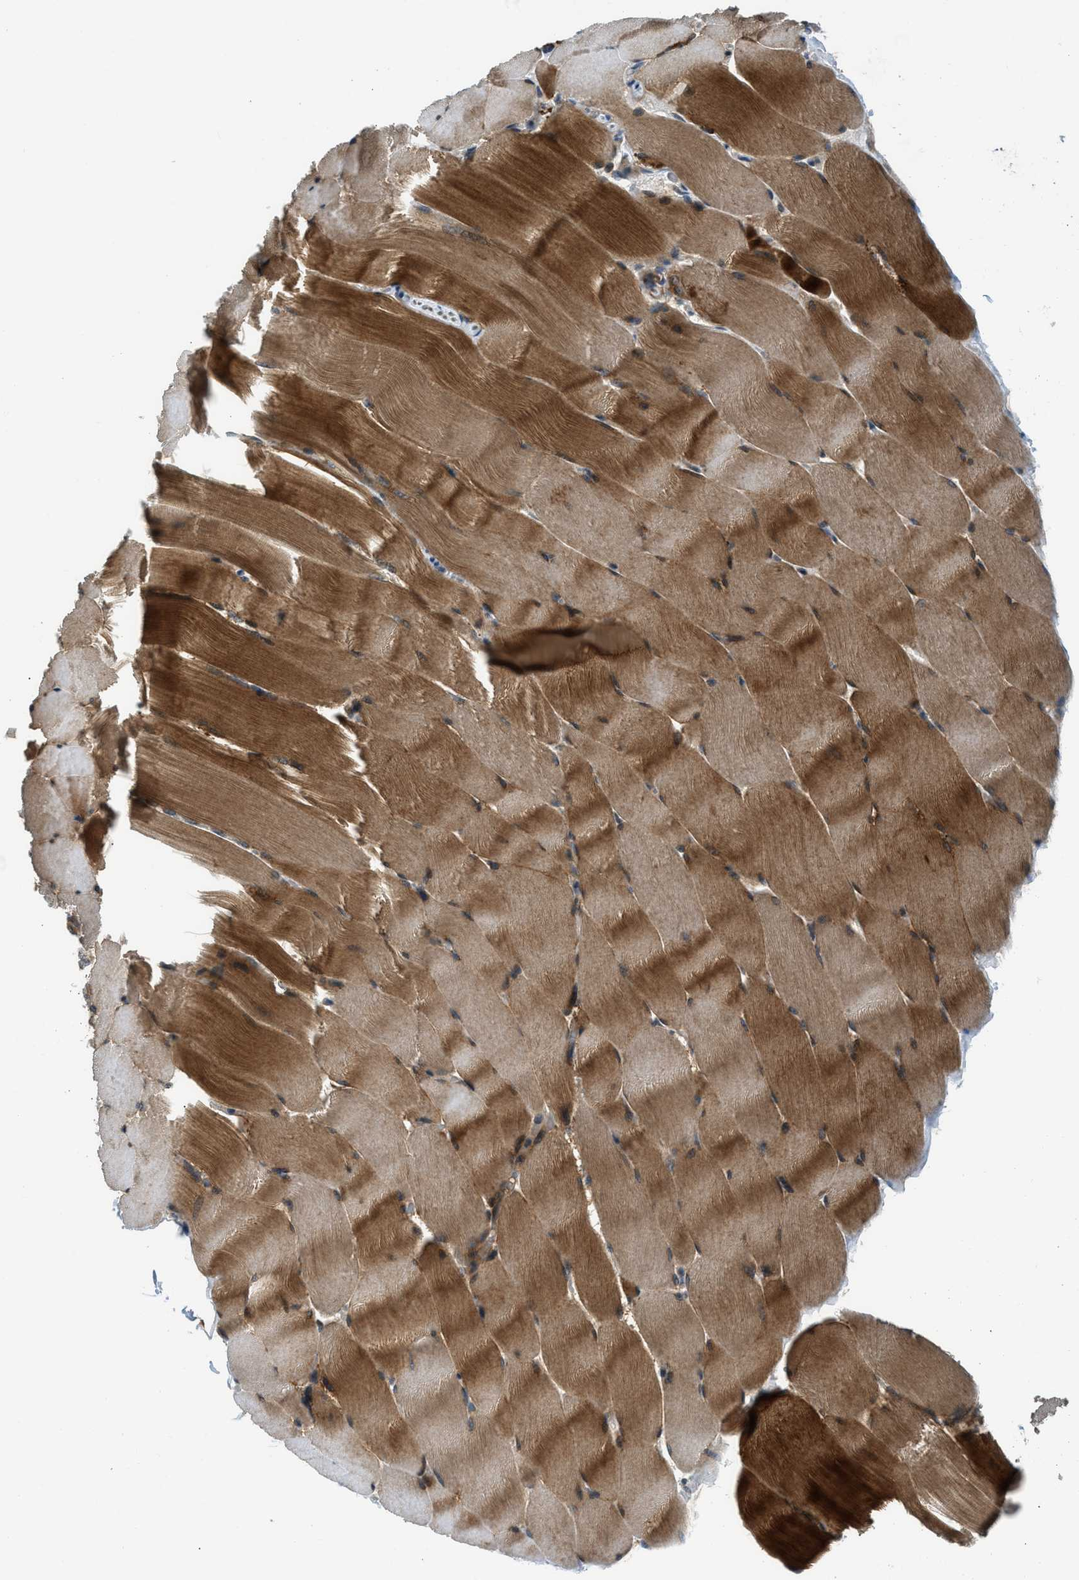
{"staining": {"intensity": "strong", "quantity": "25%-75%", "location": "cytoplasmic/membranous"}, "tissue": "skeletal muscle", "cell_type": "Myocytes", "image_type": "normal", "snomed": [{"axis": "morphology", "description": "Normal tissue, NOS"}, {"axis": "topography", "description": "Skeletal muscle"}], "caption": "DAB (3,3'-diaminobenzidine) immunohistochemical staining of unremarkable human skeletal muscle reveals strong cytoplasmic/membranous protein staining in about 25%-75% of myocytes.", "gene": "SESN2", "patient": {"sex": "male", "age": 62}}